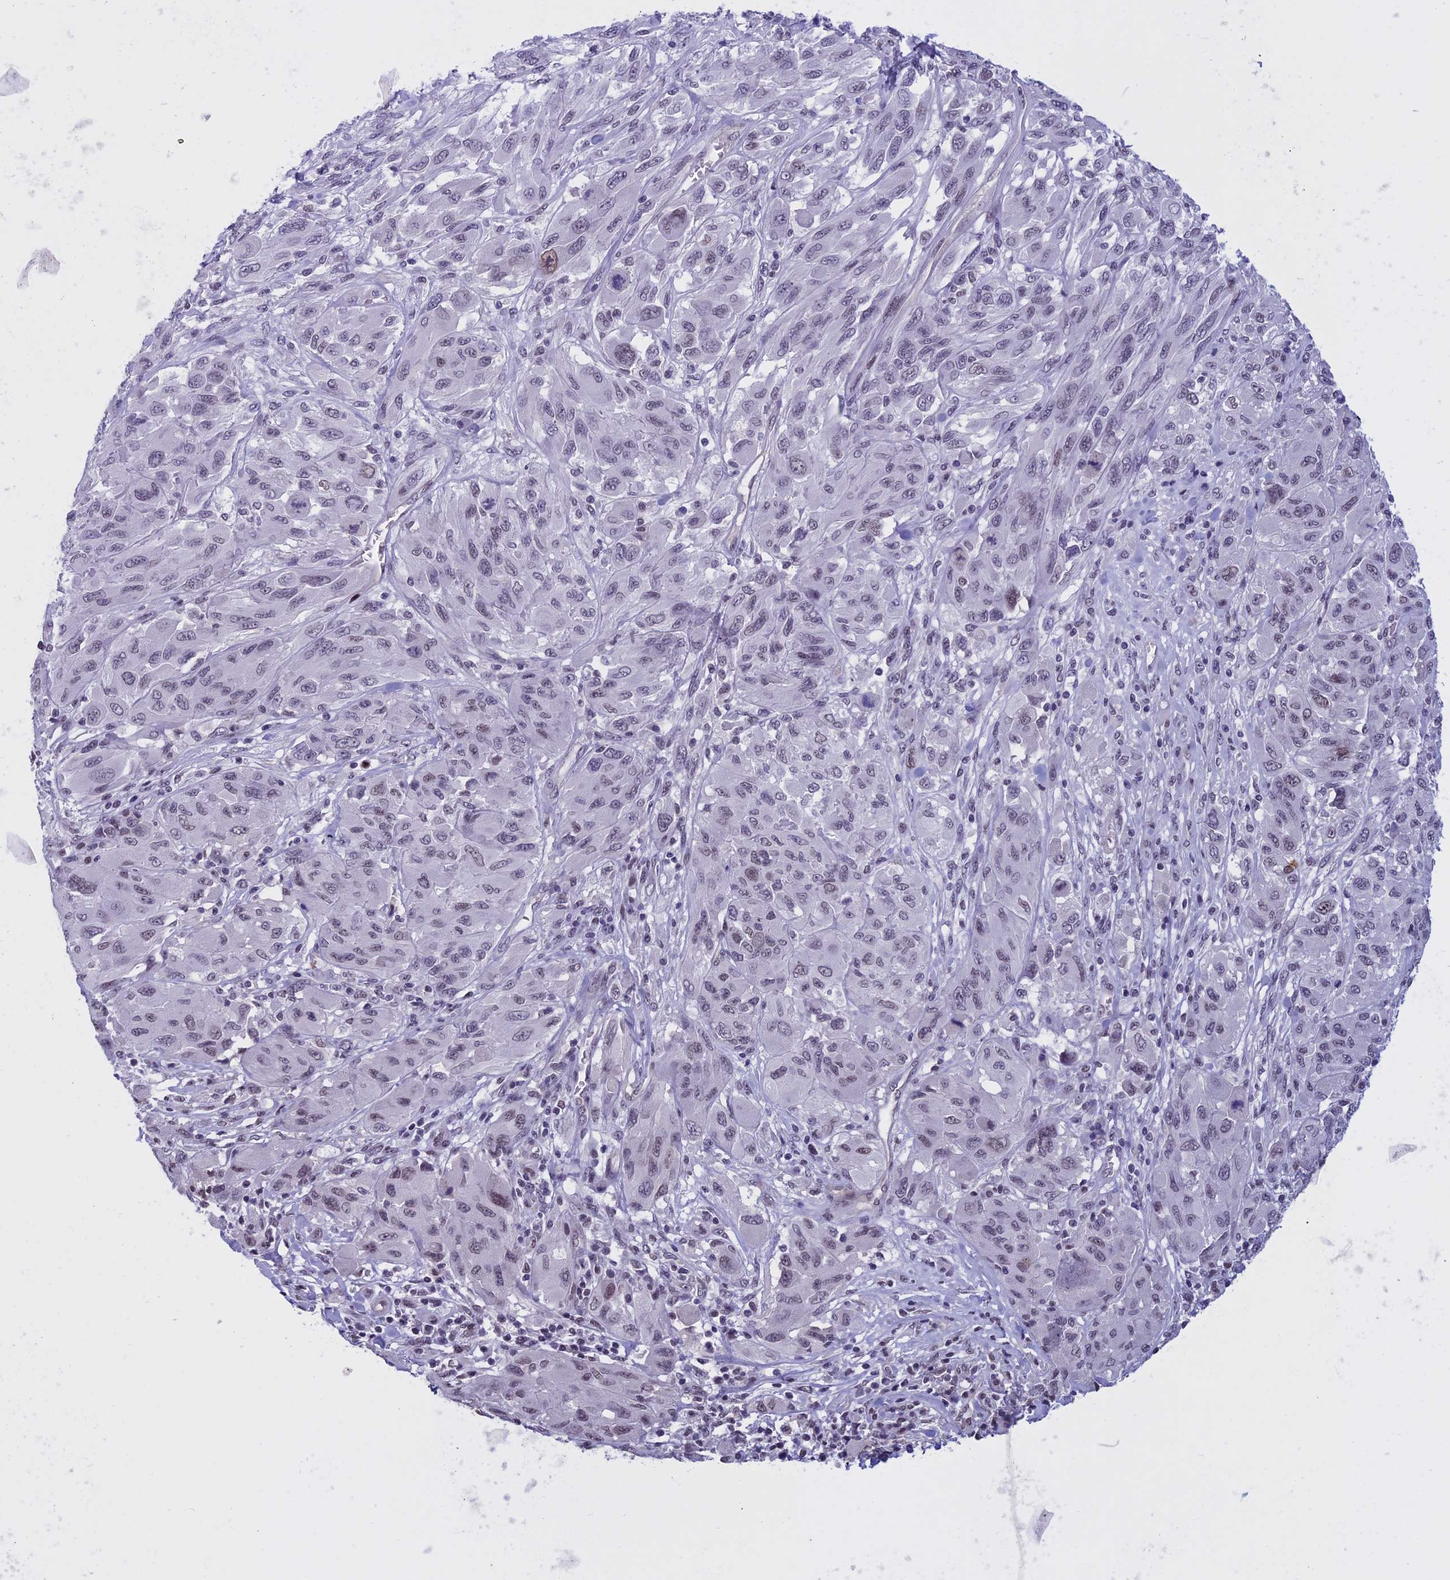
{"staining": {"intensity": "weak", "quantity": "25%-75%", "location": "nuclear"}, "tissue": "melanoma", "cell_type": "Tumor cells", "image_type": "cancer", "snomed": [{"axis": "morphology", "description": "Malignant melanoma, NOS"}, {"axis": "topography", "description": "Skin"}], "caption": "Protein expression analysis of human malignant melanoma reveals weak nuclear positivity in about 25%-75% of tumor cells. (Stains: DAB (3,3'-diaminobenzidine) in brown, nuclei in blue, Microscopy: brightfield microscopy at high magnification).", "gene": "NIPBL", "patient": {"sex": "female", "age": 91}}